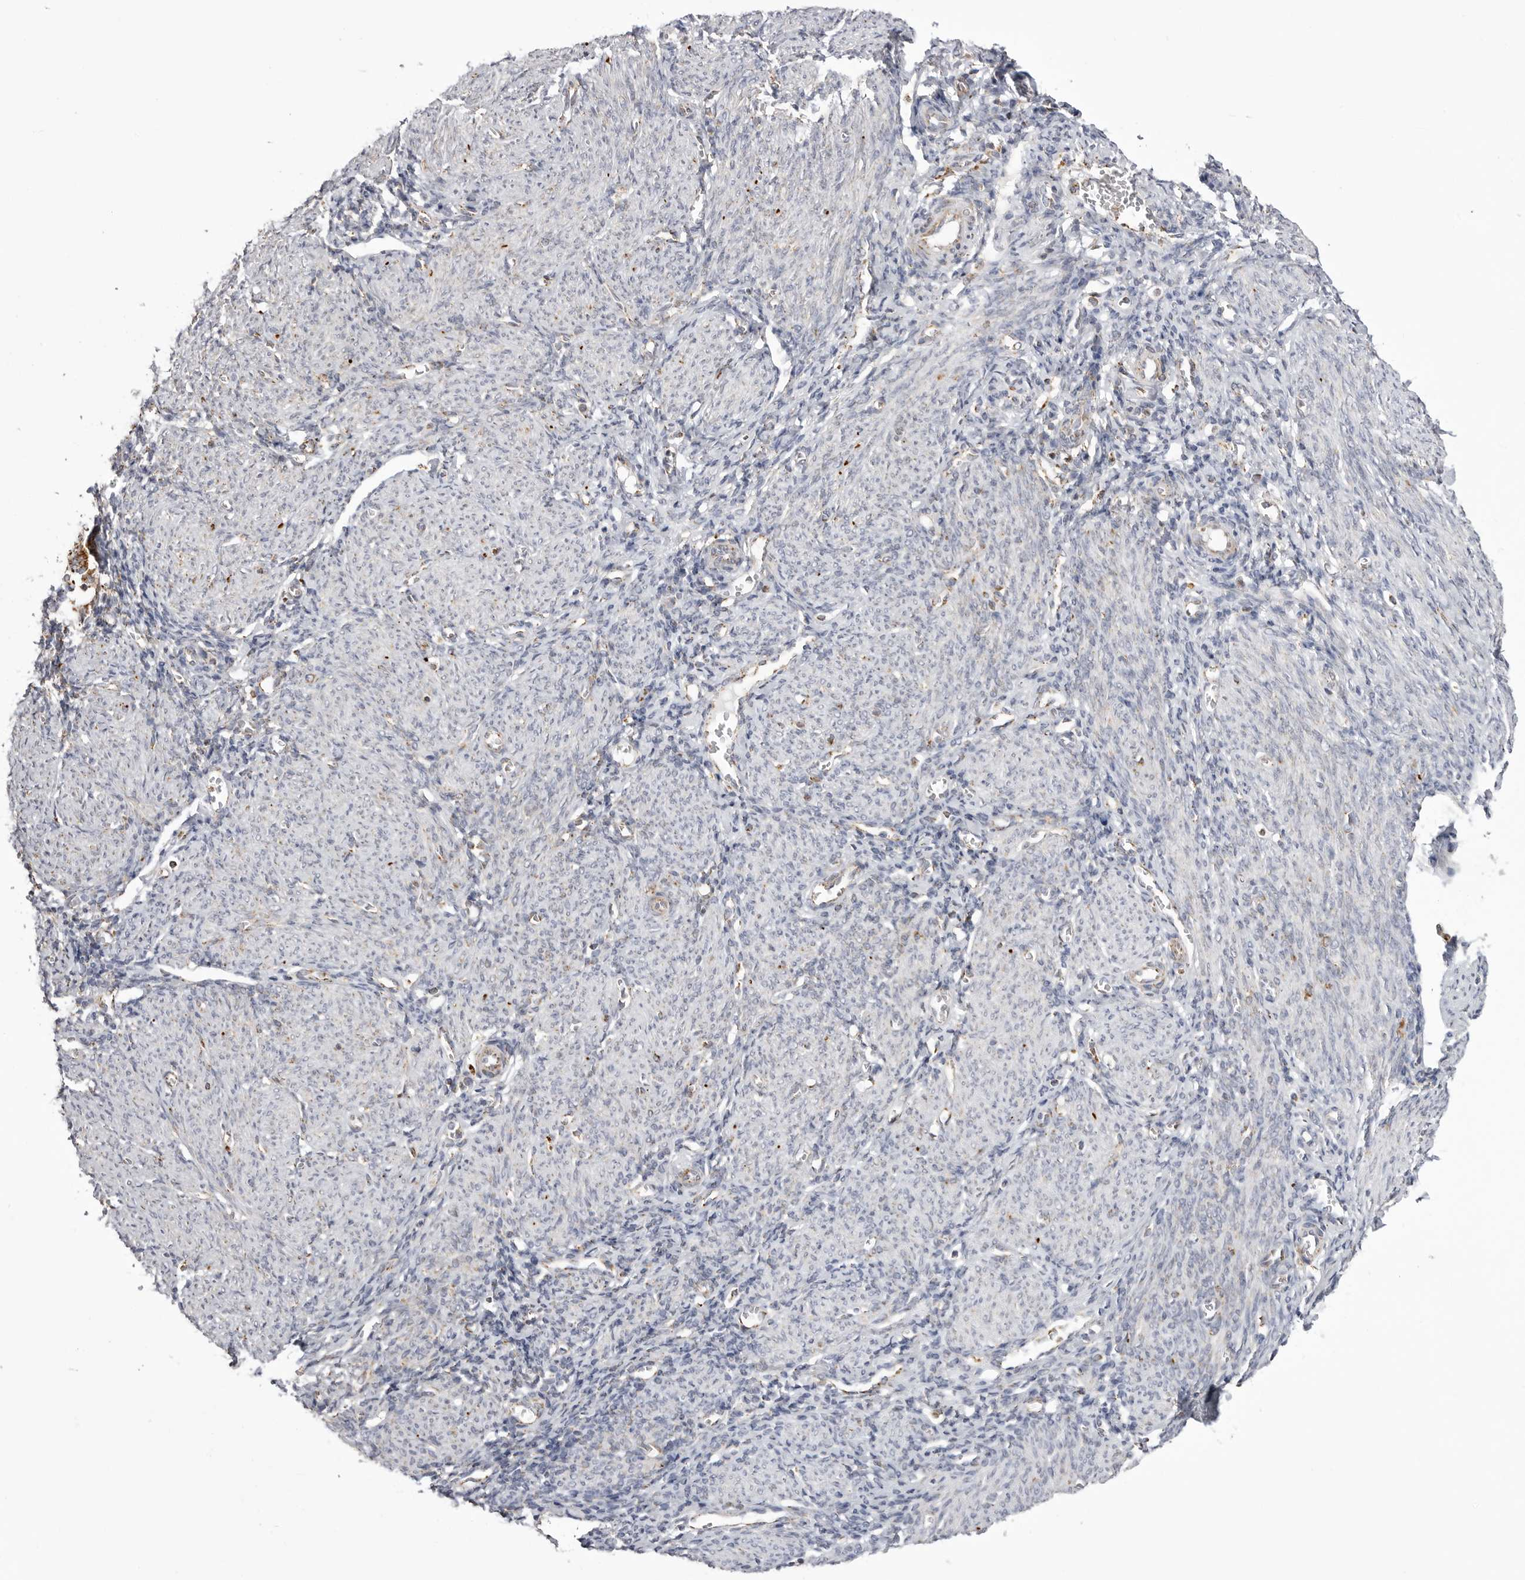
{"staining": {"intensity": "negative", "quantity": "none", "location": "none"}, "tissue": "endometrium", "cell_type": "Cells in endometrial stroma", "image_type": "normal", "snomed": [{"axis": "morphology", "description": "Normal tissue, NOS"}, {"axis": "morphology", "description": "Adenocarcinoma, NOS"}, {"axis": "topography", "description": "Endometrium"}], "caption": "The immunohistochemistry (IHC) photomicrograph has no significant positivity in cells in endometrial stroma of endometrium. (Brightfield microscopy of DAB immunohistochemistry (IHC) at high magnification).", "gene": "TUFM", "patient": {"sex": "female", "age": 57}}